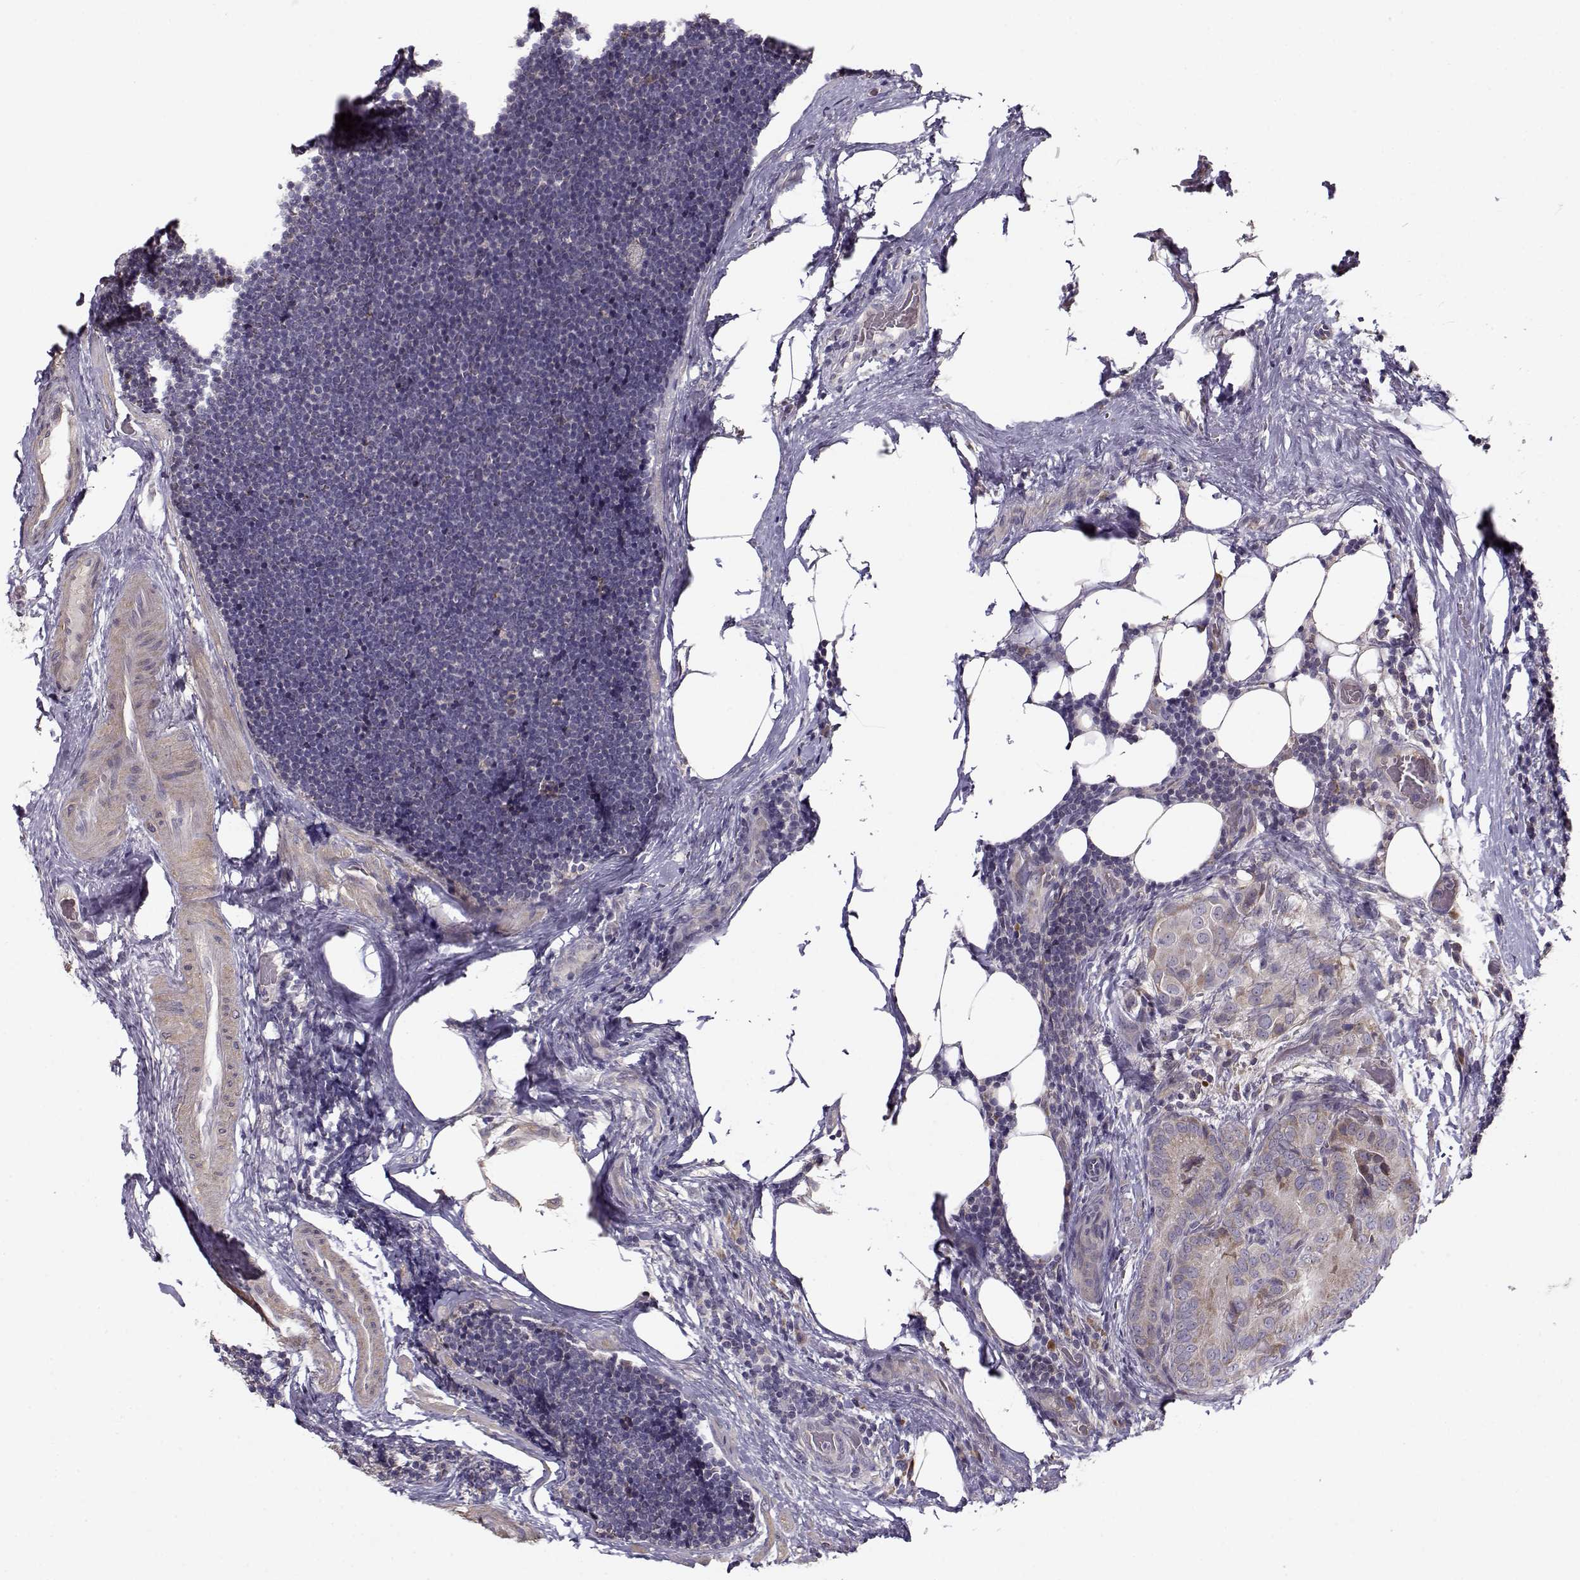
{"staining": {"intensity": "weak", "quantity": "<25%", "location": "cytoplasmic/membranous"}, "tissue": "thyroid cancer", "cell_type": "Tumor cells", "image_type": "cancer", "snomed": [{"axis": "morphology", "description": "Papillary adenocarcinoma, NOS"}, {"axis": "topography", "description": "Thyroid gland"}], "caption": "Immunohistochemical staining of human thyroid papillary adenocarcinoma reveals no significant expression in tumor cells. (Immunohistochemistry, brightfield microscopy, high magnification).", "gene": "ENTPD8", "patient": {"sex": "male", "age": 61}}